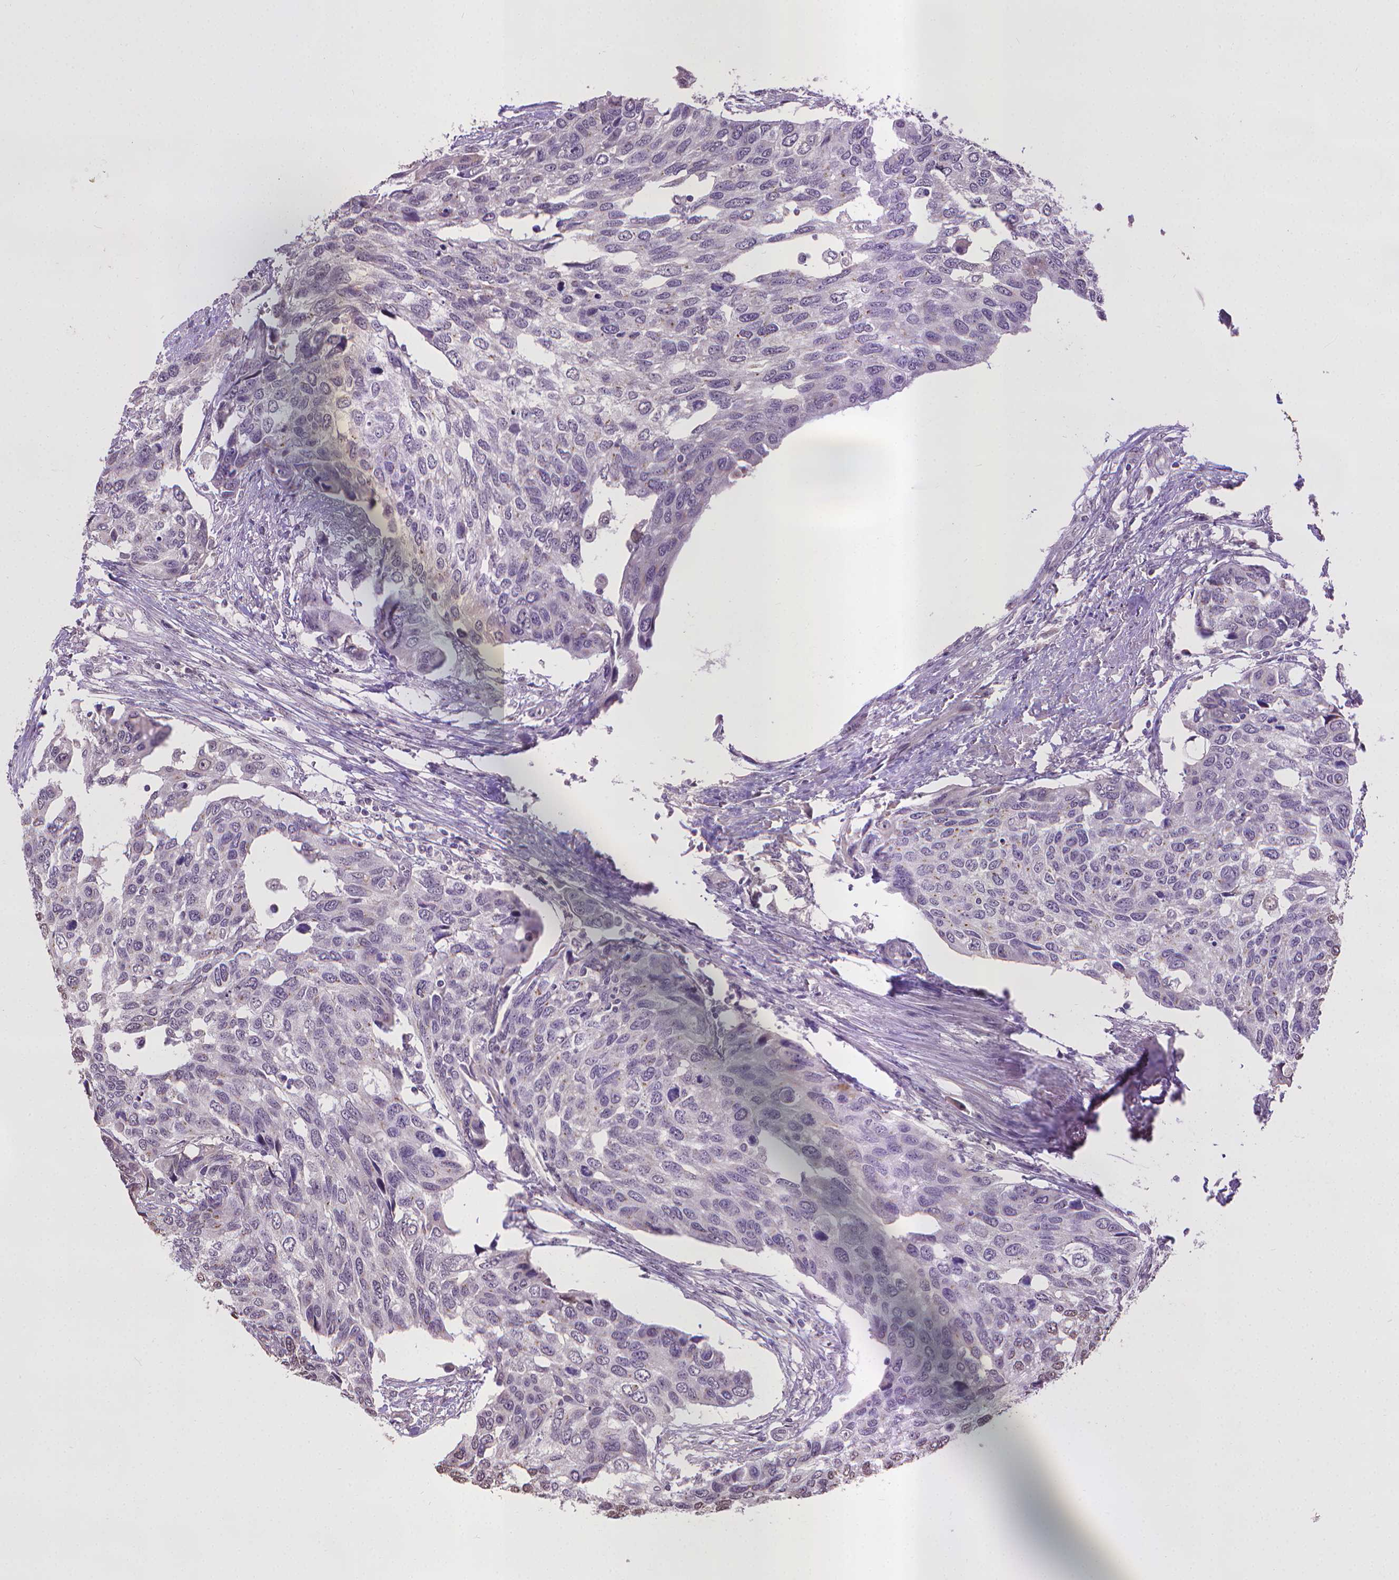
{"staining": {"intensity": "negative", "quantity": "none", "location": "none"}, "tissue": "urothelial cancer", "cell_type": "Tumor cells", "image_type": "cancer", "snomed": [{"axis": "morphology", "description": "Urothelial carcinoma, High grade"}, {"axis": "topography", "description": "Urinary bladder"}], "caption": "An immunohistochemistry (IHC) photomicrograph of urothelial carcinoma (high-grade) is shown. There is no staining in tumor cells of urothelial carcinoma (high-grade).", "gene": "CPM", "patient": {"sex": "male", "age": 60}}